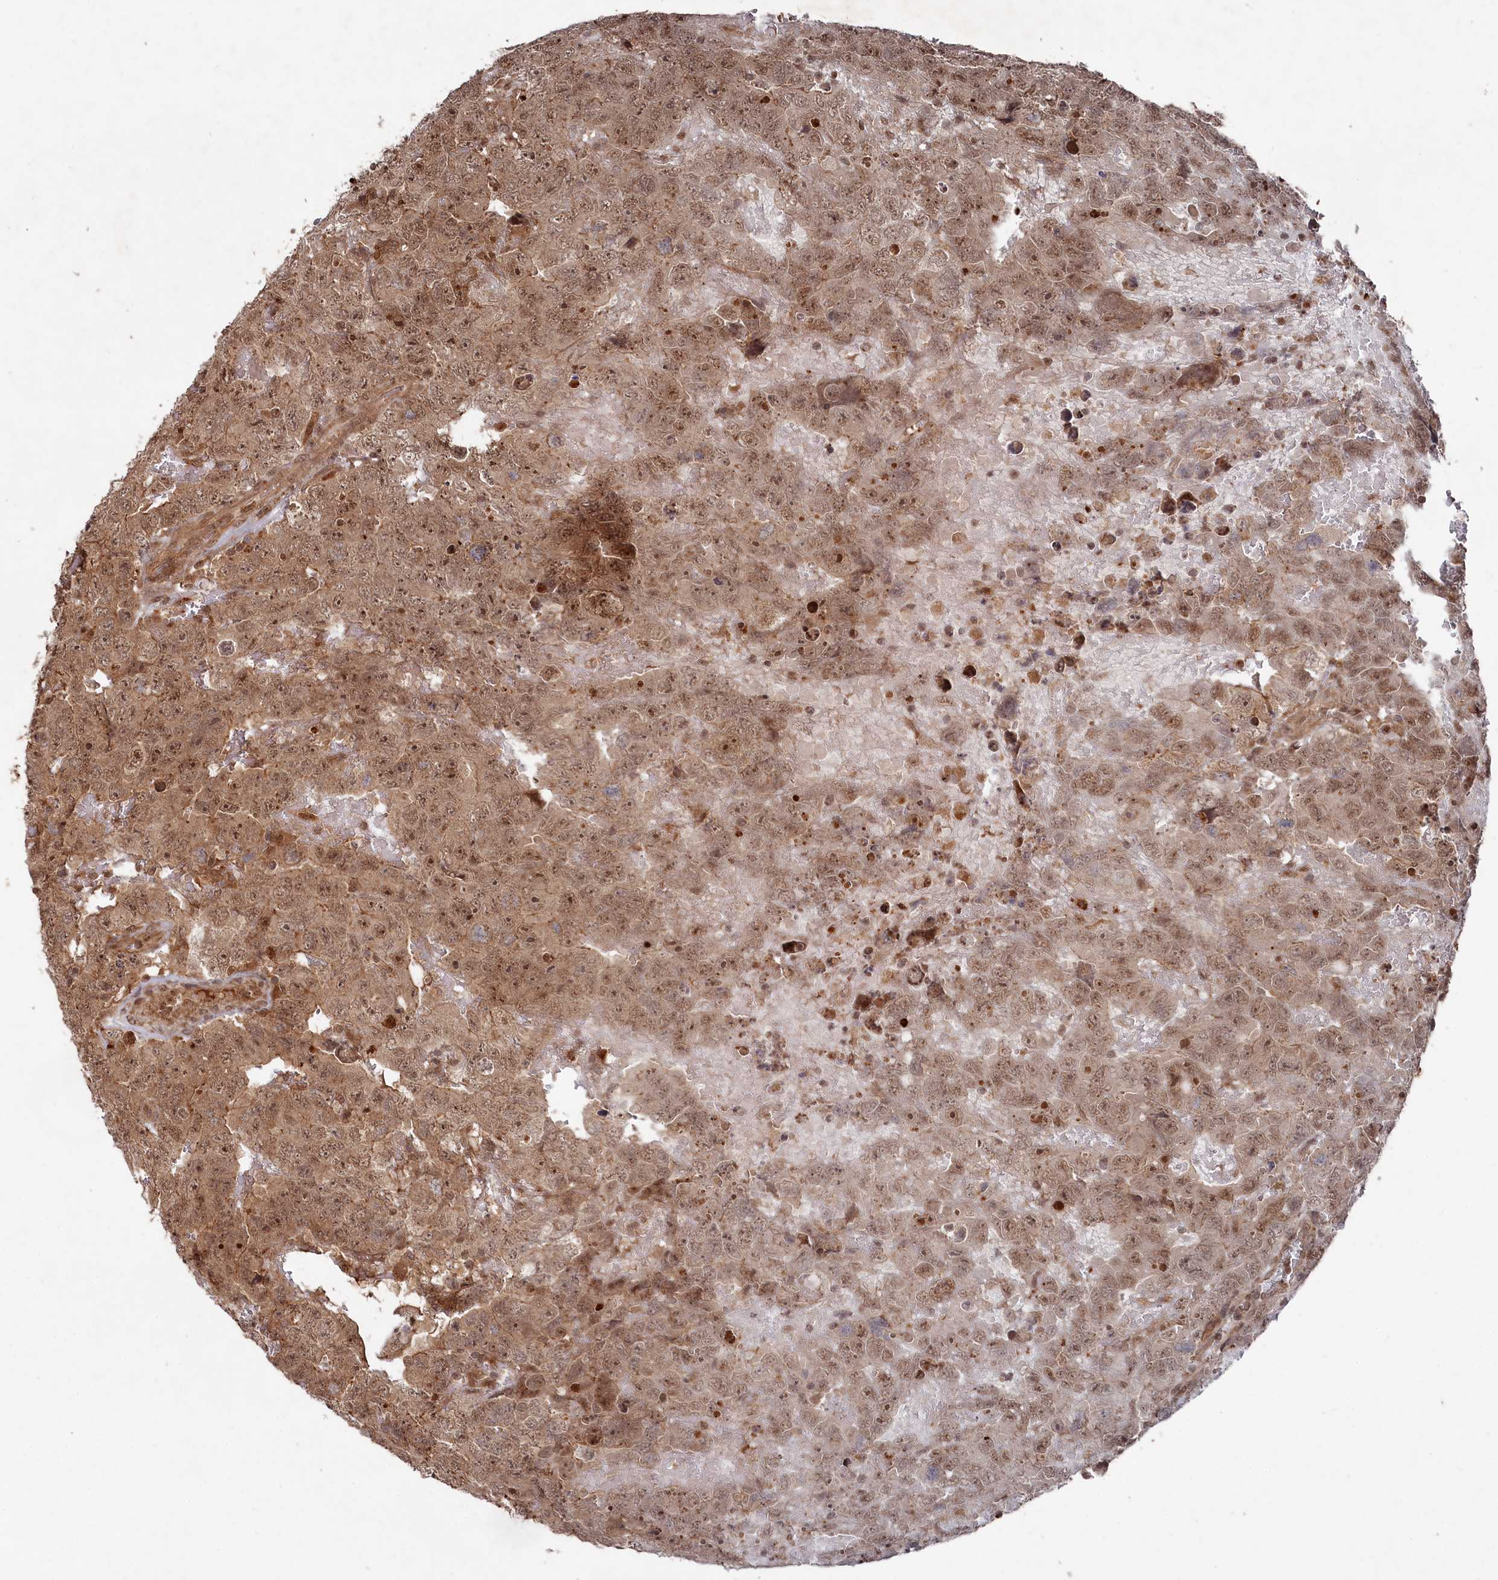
{"staining": {"intensity": "moderate", "quantity": ">75%", "location": "cytoplasmic/membranous,nuclear"}, "tissue": "testis cancer", "cell_type": "Tumor cells", "image_type": "cancer", "snomed": [{"axis": "morphology", "description": "Carcinoma, Embryonal, NOS"}, {"axis": "topography", "description": "Testis"}], "caption": "DAB (3,3'-diaminobenzidine) immunohistochemical staining of testis embryonal carcinoma demonstrates moderate cytoplasmic/membranous and nuclear protein expression in approximately >75% of tumor cells. Nuclei are stained in blue.", "gene": "BORCS7", "patient": {"sex": "male", "age": 45}}